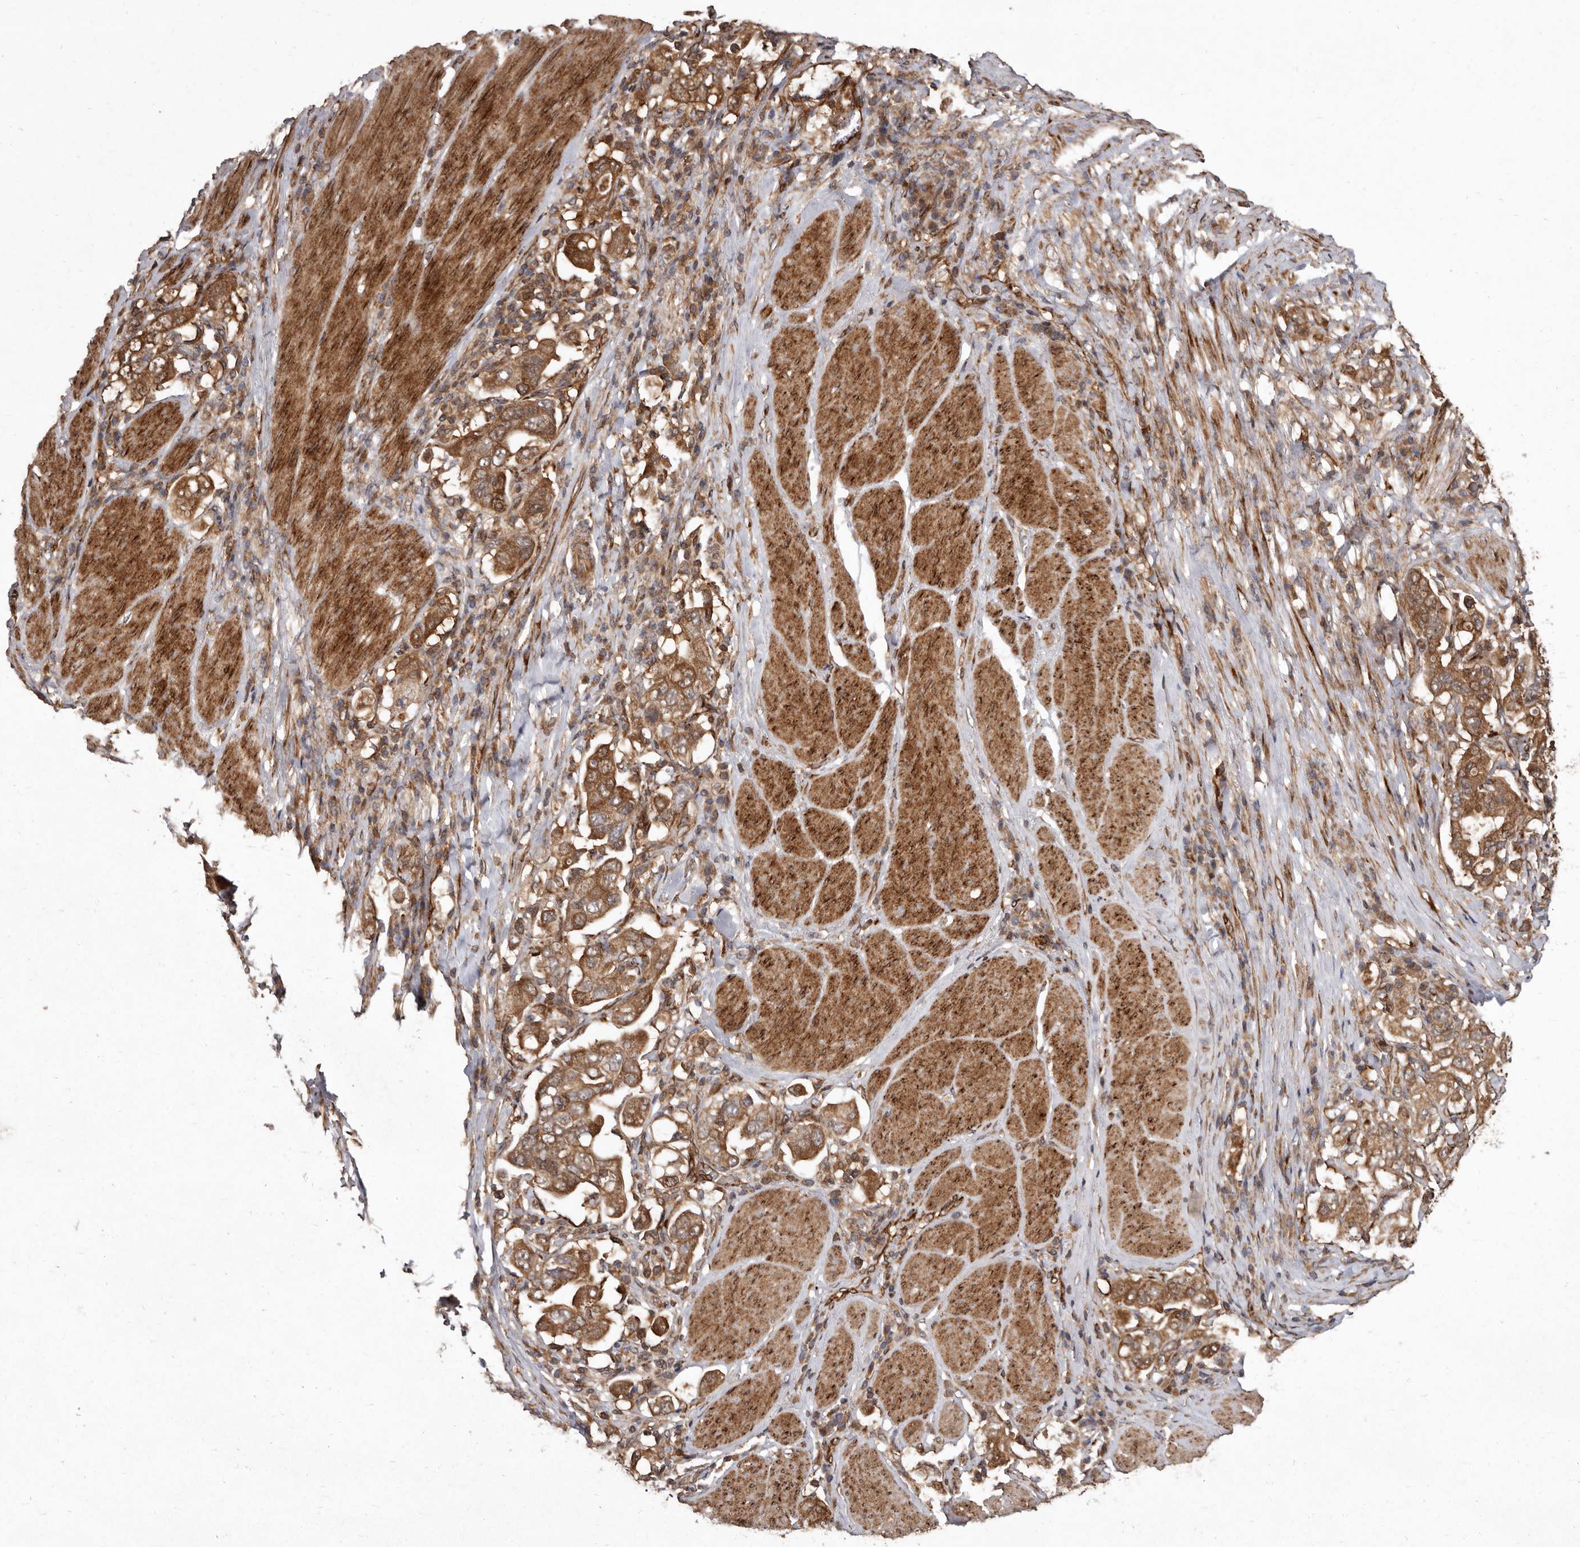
{"staining": {"intensity": "moderate", "quantity": ">75%", "location": "cytoplasmic/membranous"}, "tissue": "stomach cancer", "cell_type": "Tumor cells", "image_type": "cancer", "snomed": [{"axis": "morphology", "description": "Adenocarcinoma, NOS"}, {"axis": "topography", "description": "Stomach, upper"}], "caption": "High-power microscopy captured an IHC histopathology image of stomach adenocarcinoma, revealing moderate cytoplasmic/membranous expression in about >75% of tumor cells. Immunohistochemistry (ihc) stains the protein in brown and the nuclei are stained blue.", "gene": "FLAD1", "patient": {"sex": "male", "age": 62}}